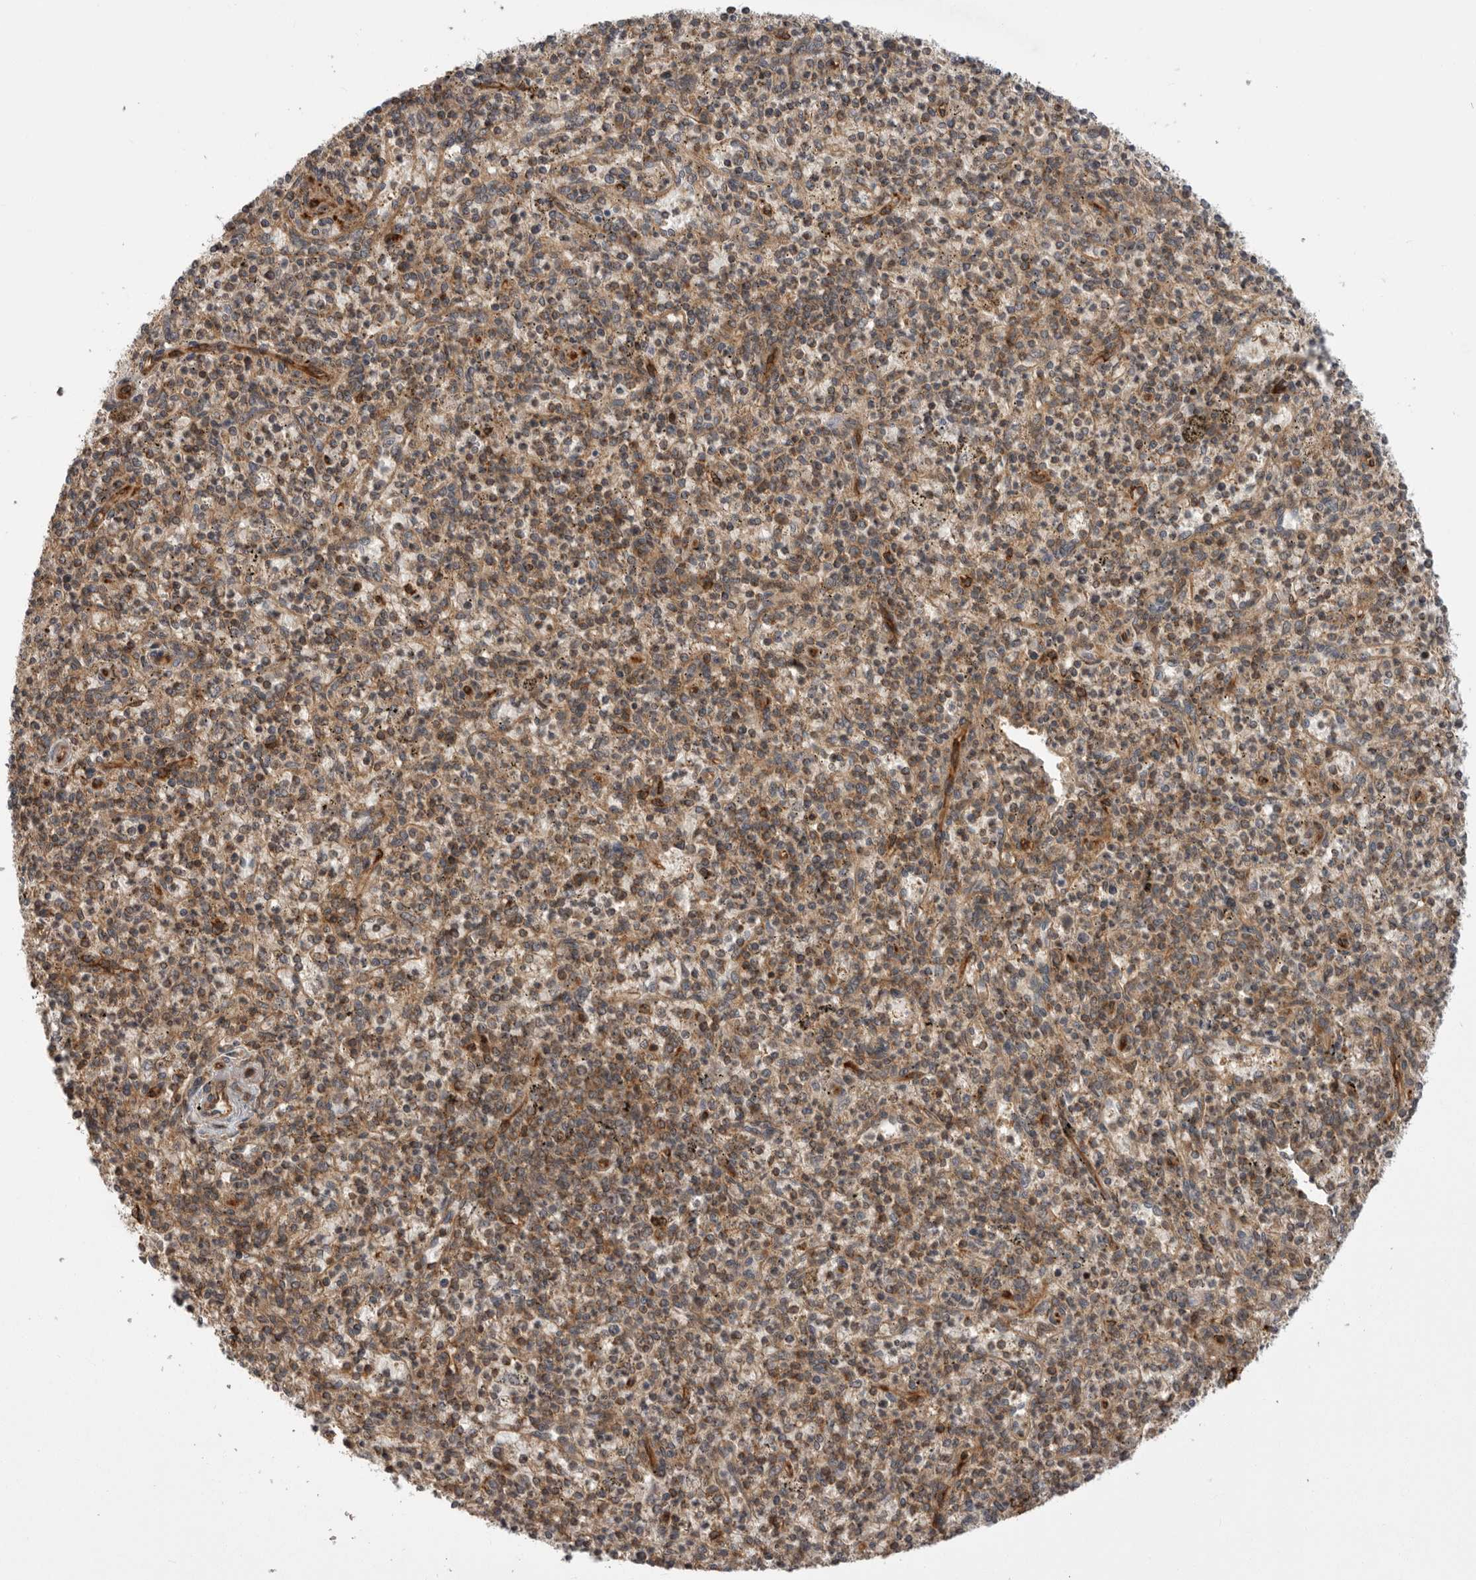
{"staining": {"intensity": "moderate", "quantity": "<25%", "location": "cytoplasmic/membranous"}, "tissue": "spleen", "cell_type": "Cells in red pulp", "image_type": "normal", "snomed": [{"axis": "morphology", "description": "Normal tissue, NOS"}, {"axis": "topography", "description": "Spleen"}], "caption": "Moderate cytoplasmic/membranous positivity for a protein is appreciated in about <25% of cells in red pulp of unremarkable spleen using immunohistochemistry.", "gene": "DHDDS", "patient": {"sex": "male", "age": 72}}